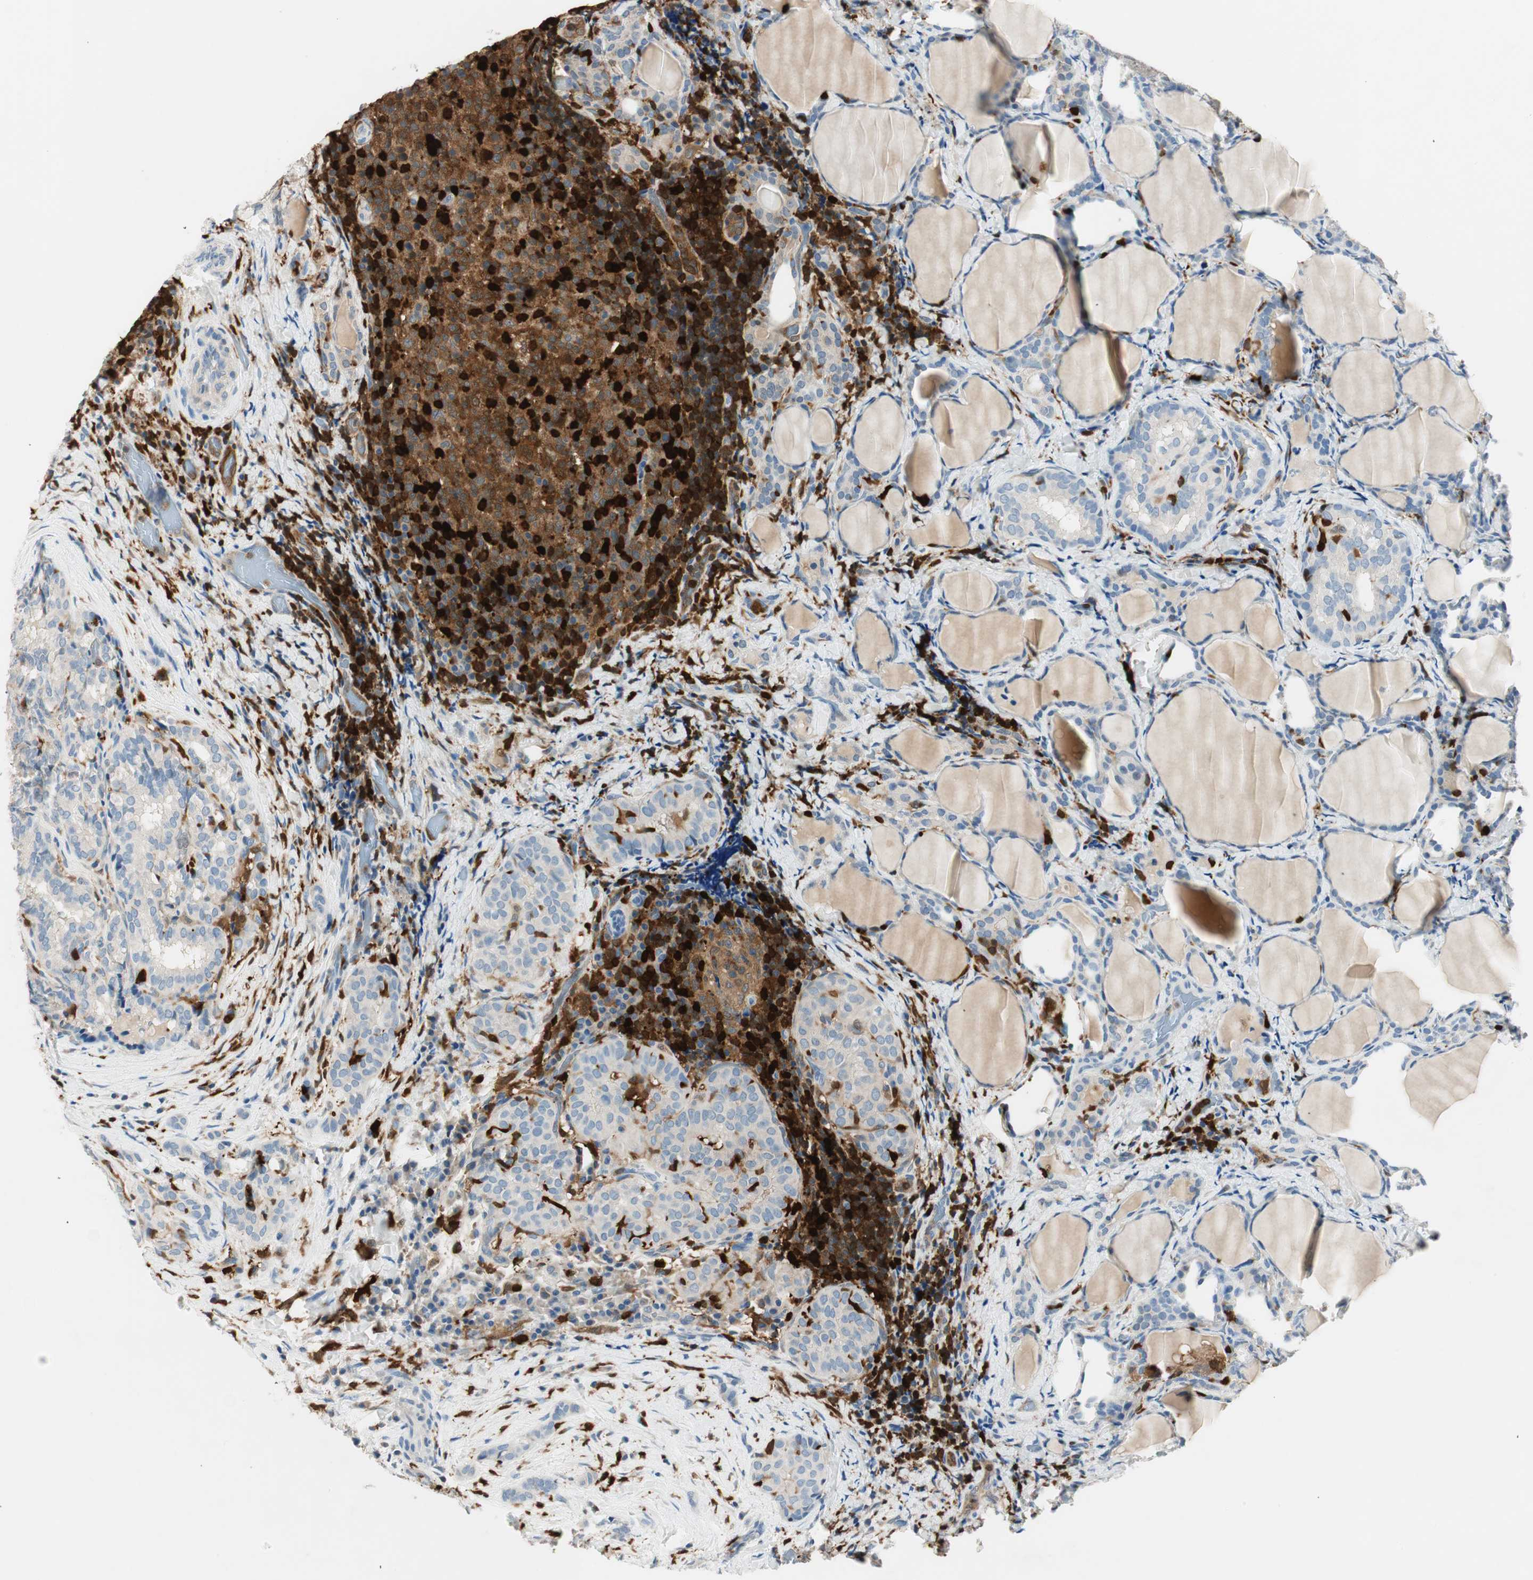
{"staining": {"intensity": "weak", "quantity": "<25%", "location": "cytoplasmic/membranous"}, "tissue": "thyroid cancer", "cell_type": "Tumor cells", "image_type": "cancer", "snomed": [{"axis": "morphology", "description": "Normal tissue, NOS"}, {"axis": "morphology", "description": "Papillary adenocarcinoma, NOS"}, {"axis": "topography", "description": "Thyroid gland"}], "caption": "Tumor cells show no significant expression in thyroid cancer (papillary adenocarcinoma).", "gene": "COTL1", "patient": {"sex": "female", "age": 30}}